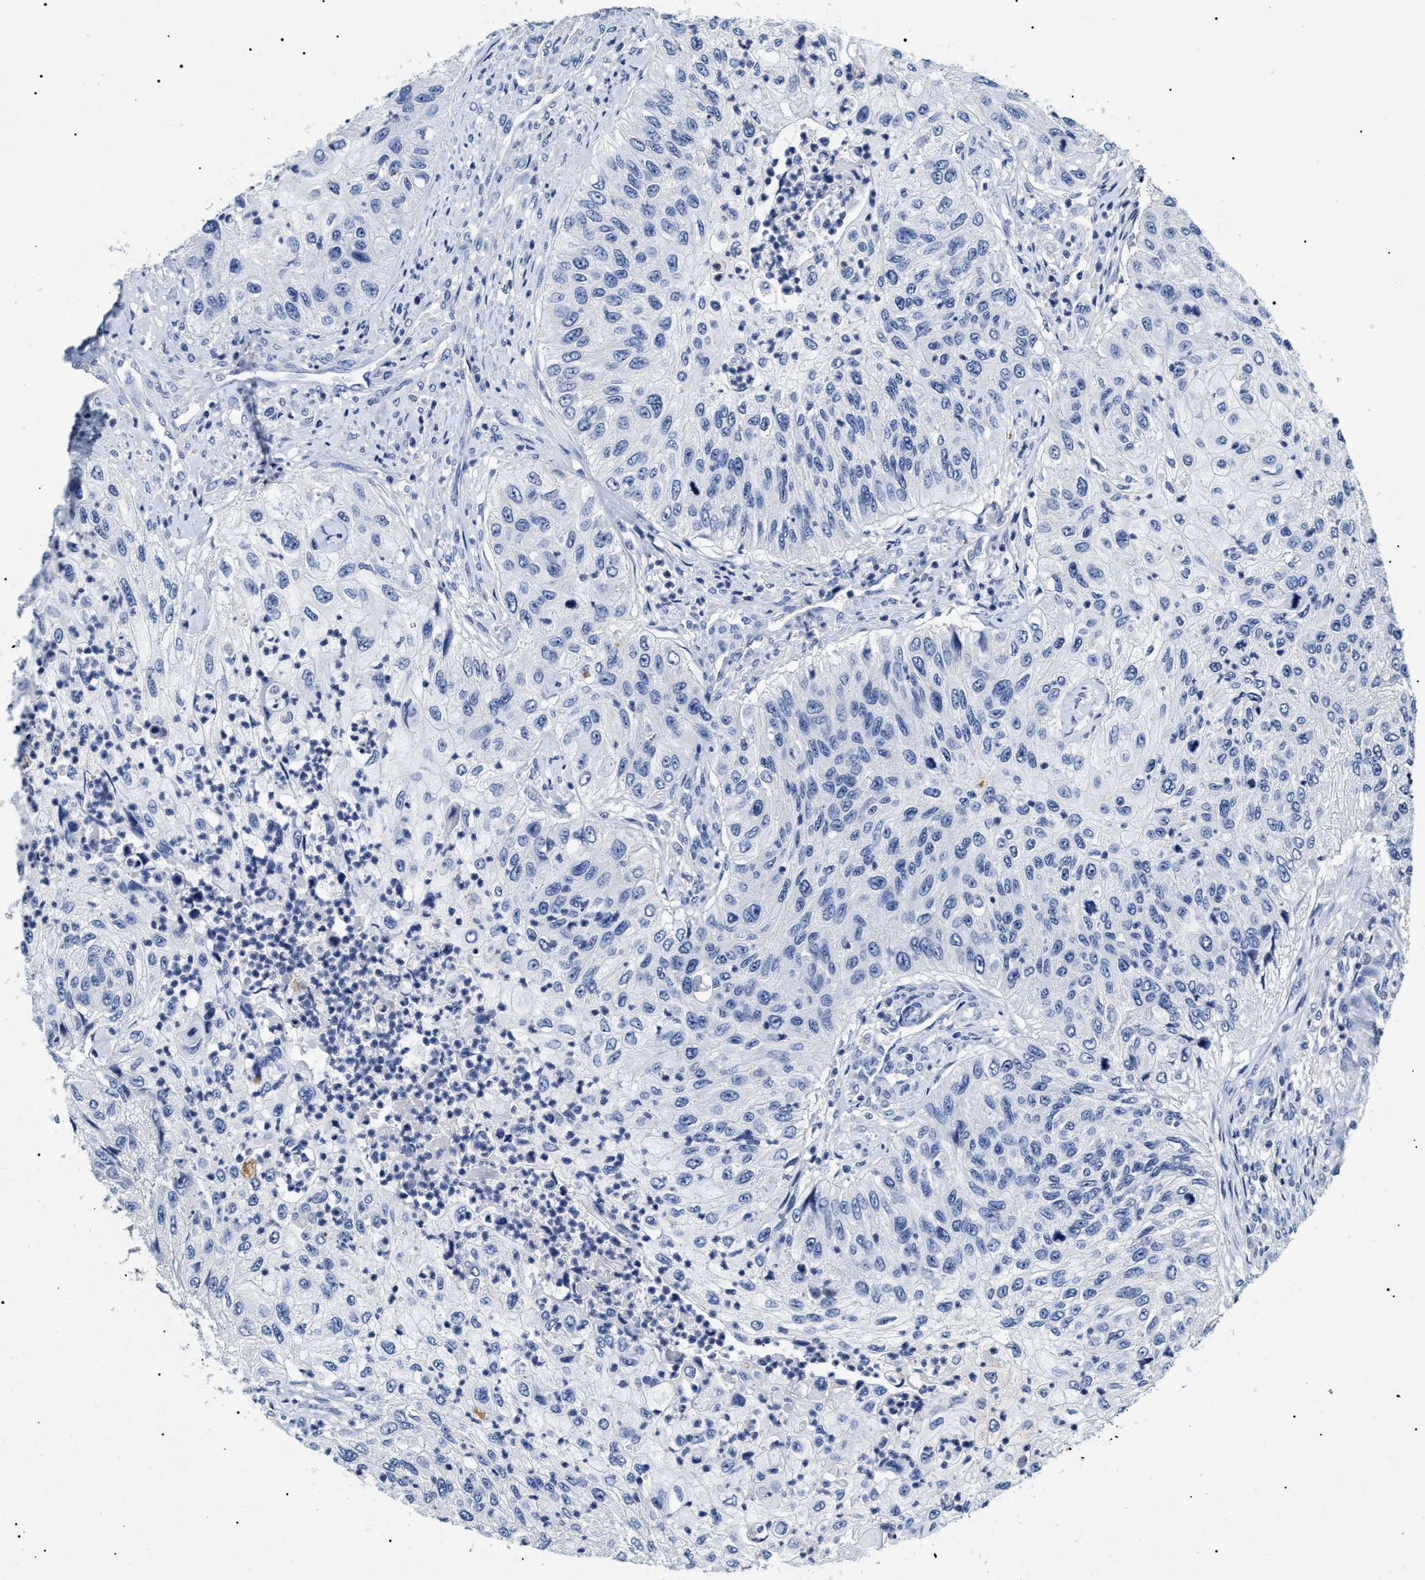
{"staining": {"intensity": "negative", "quantity": "none", "location": "none"}, "tissue": "urothelial cancer", "cell_type": "Tumor cells", "image_type": "cancer", "snomed": [{"axis": "morphology", "description": "Urothelial carcinoma, High grade"}, {"axis": "topography", "description": "Urinary bladder"}], "caption": "Photomicrograph shows no protein staining in tumor cells of urothelial carcinoma (high-grade) tissue. (DAB immunohistochemistry (IHC) visualized using brightfield microscopy, high magnification).", "gene": "LRRC8E", "patient": {"sex": "female", "age": 60}}